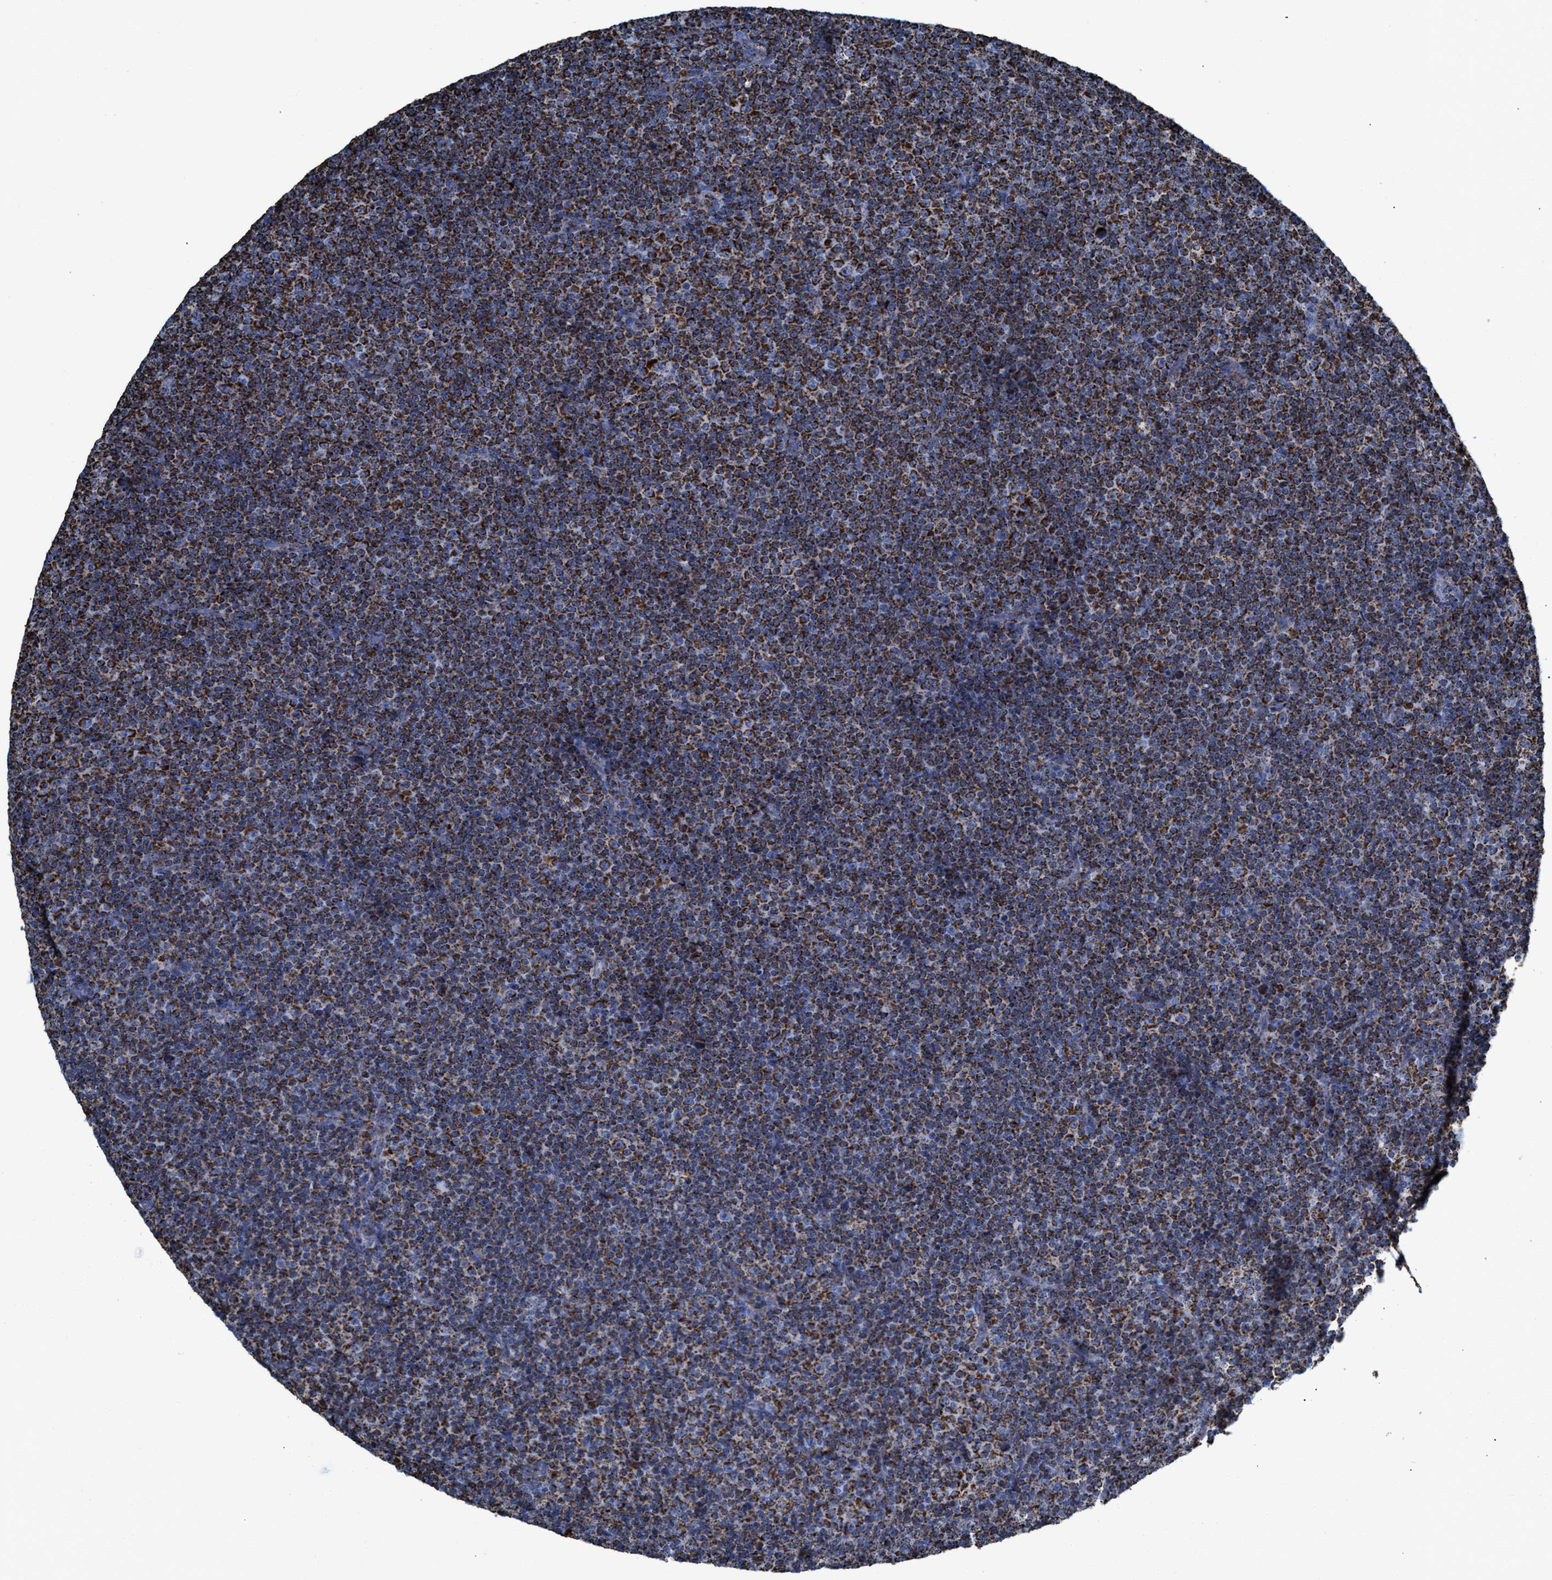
{"staining": {"intensity": "moderate", "quantity": ">75%", "location": "cytoplasmic/membranous"}, "tissue": "lymphoma", "cell_type": "Tumor cells", "image_type": "cancer", "snomed": [{"axis": "morphology", "description": "Malignant lymphoma, non-Hodgkin's type, Low grade"}, {"axis": "topography", "description": "Lymph node"}], "caption": "Immunohistochemical staining of lymphoma demonstrates medium levels of moderate cytoplasmic/membranous positivity in approximately >75% of tumor cells.", "gene": "ECHS1", "patient": {"sex": "female", "age": 67}}